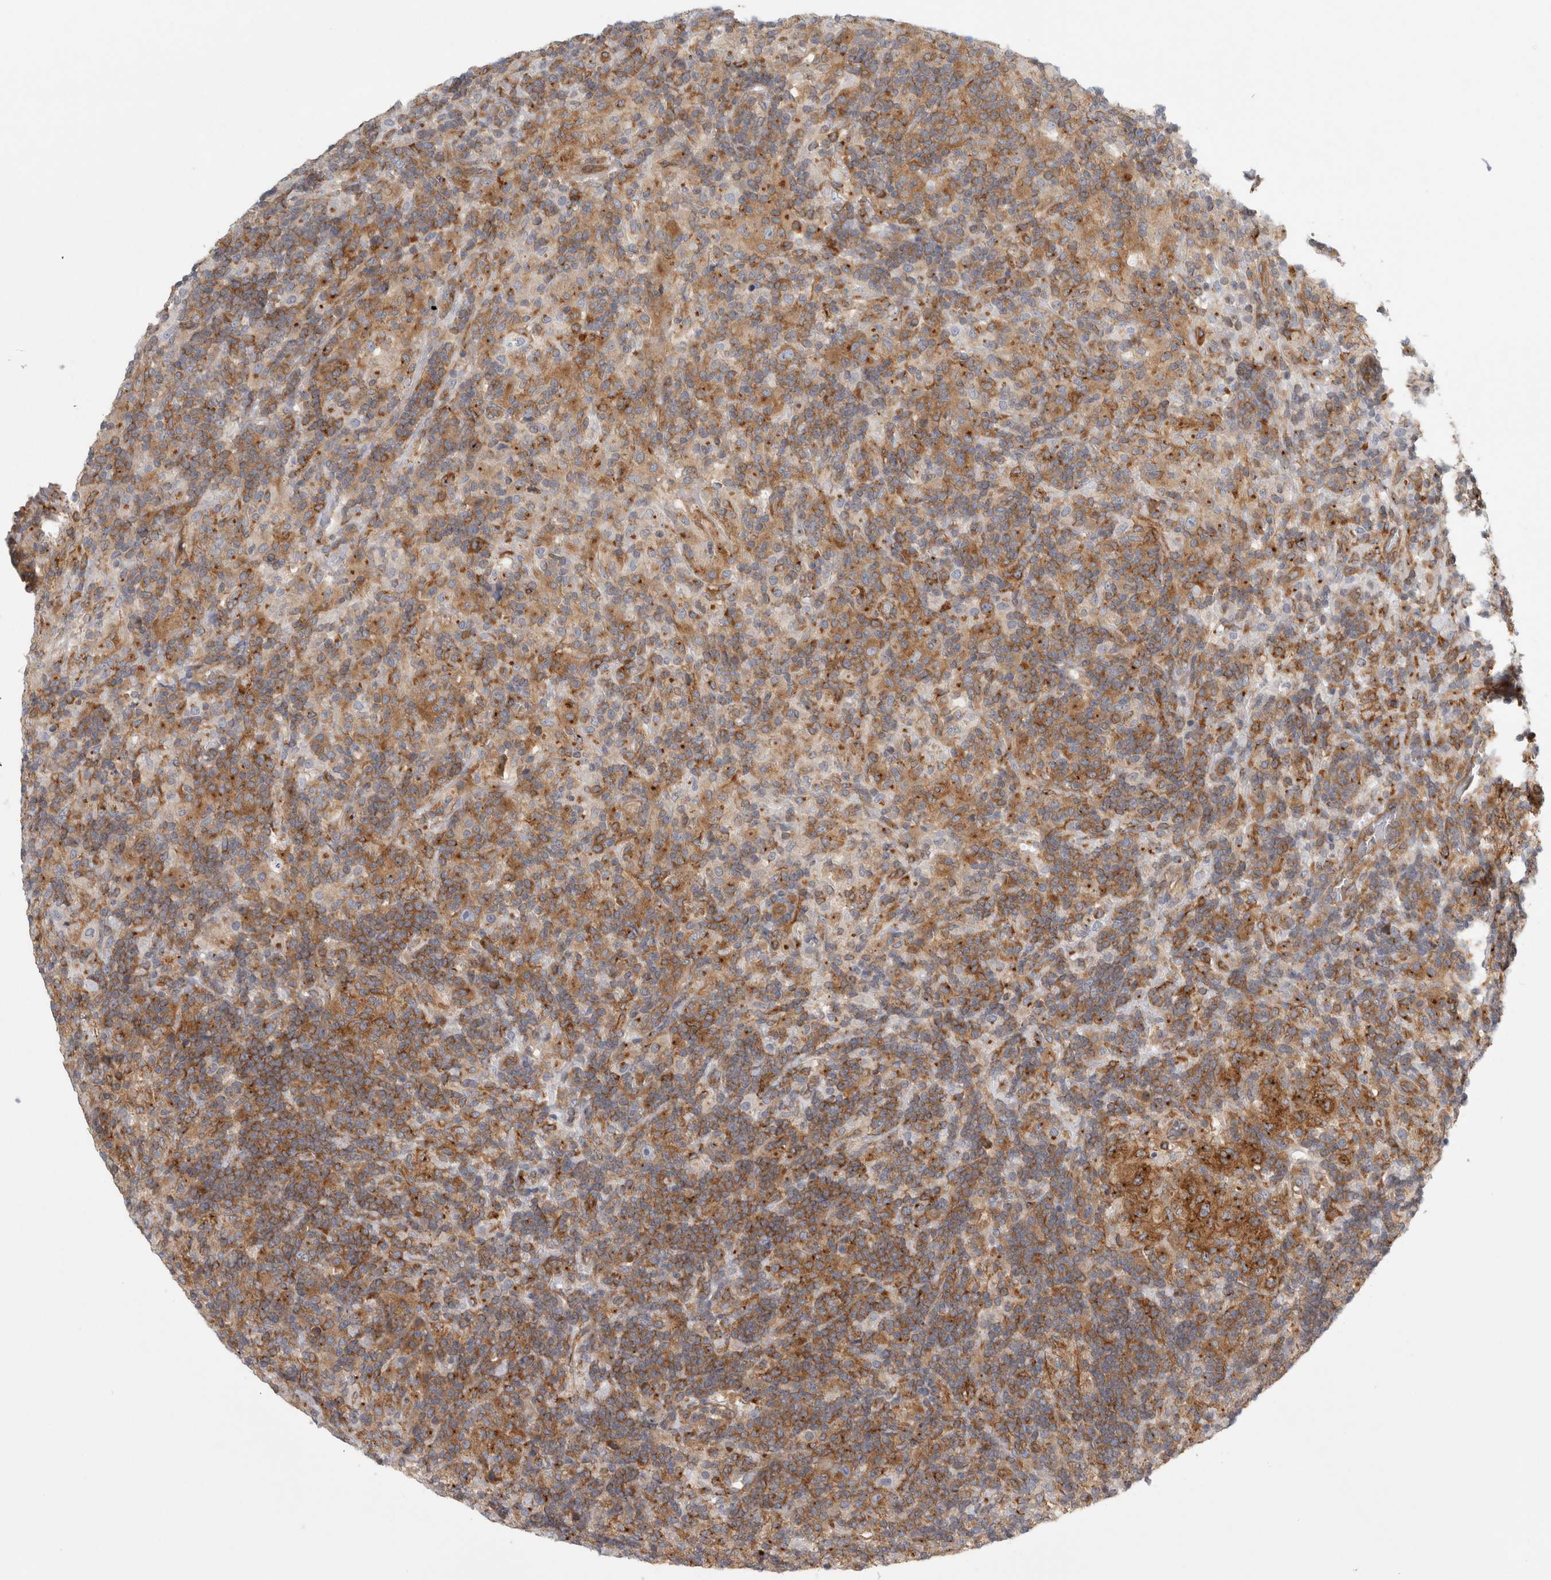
{"staining": {"intensity": "moderate", "quantity": ">75%", "location": "cytoplasmic/membranous"}, "tissue": "lymphoma", "cell_type": "Tumor cells", "image_type": "cancer", "snomed": [{"axis": "morphology", "description": "Hodgkin's disease, NOS"}, {"axis": "topography", "description": "Lymph node"}], "caption": "DAB immunohistochemical staining of Hodgkin's disease demonstrates moderate cytoplasmic/membranous protein expression in approximately >75% of tumor cells.", "gene": "PEX6", "patient": {"sex": "male", "age": 70}}